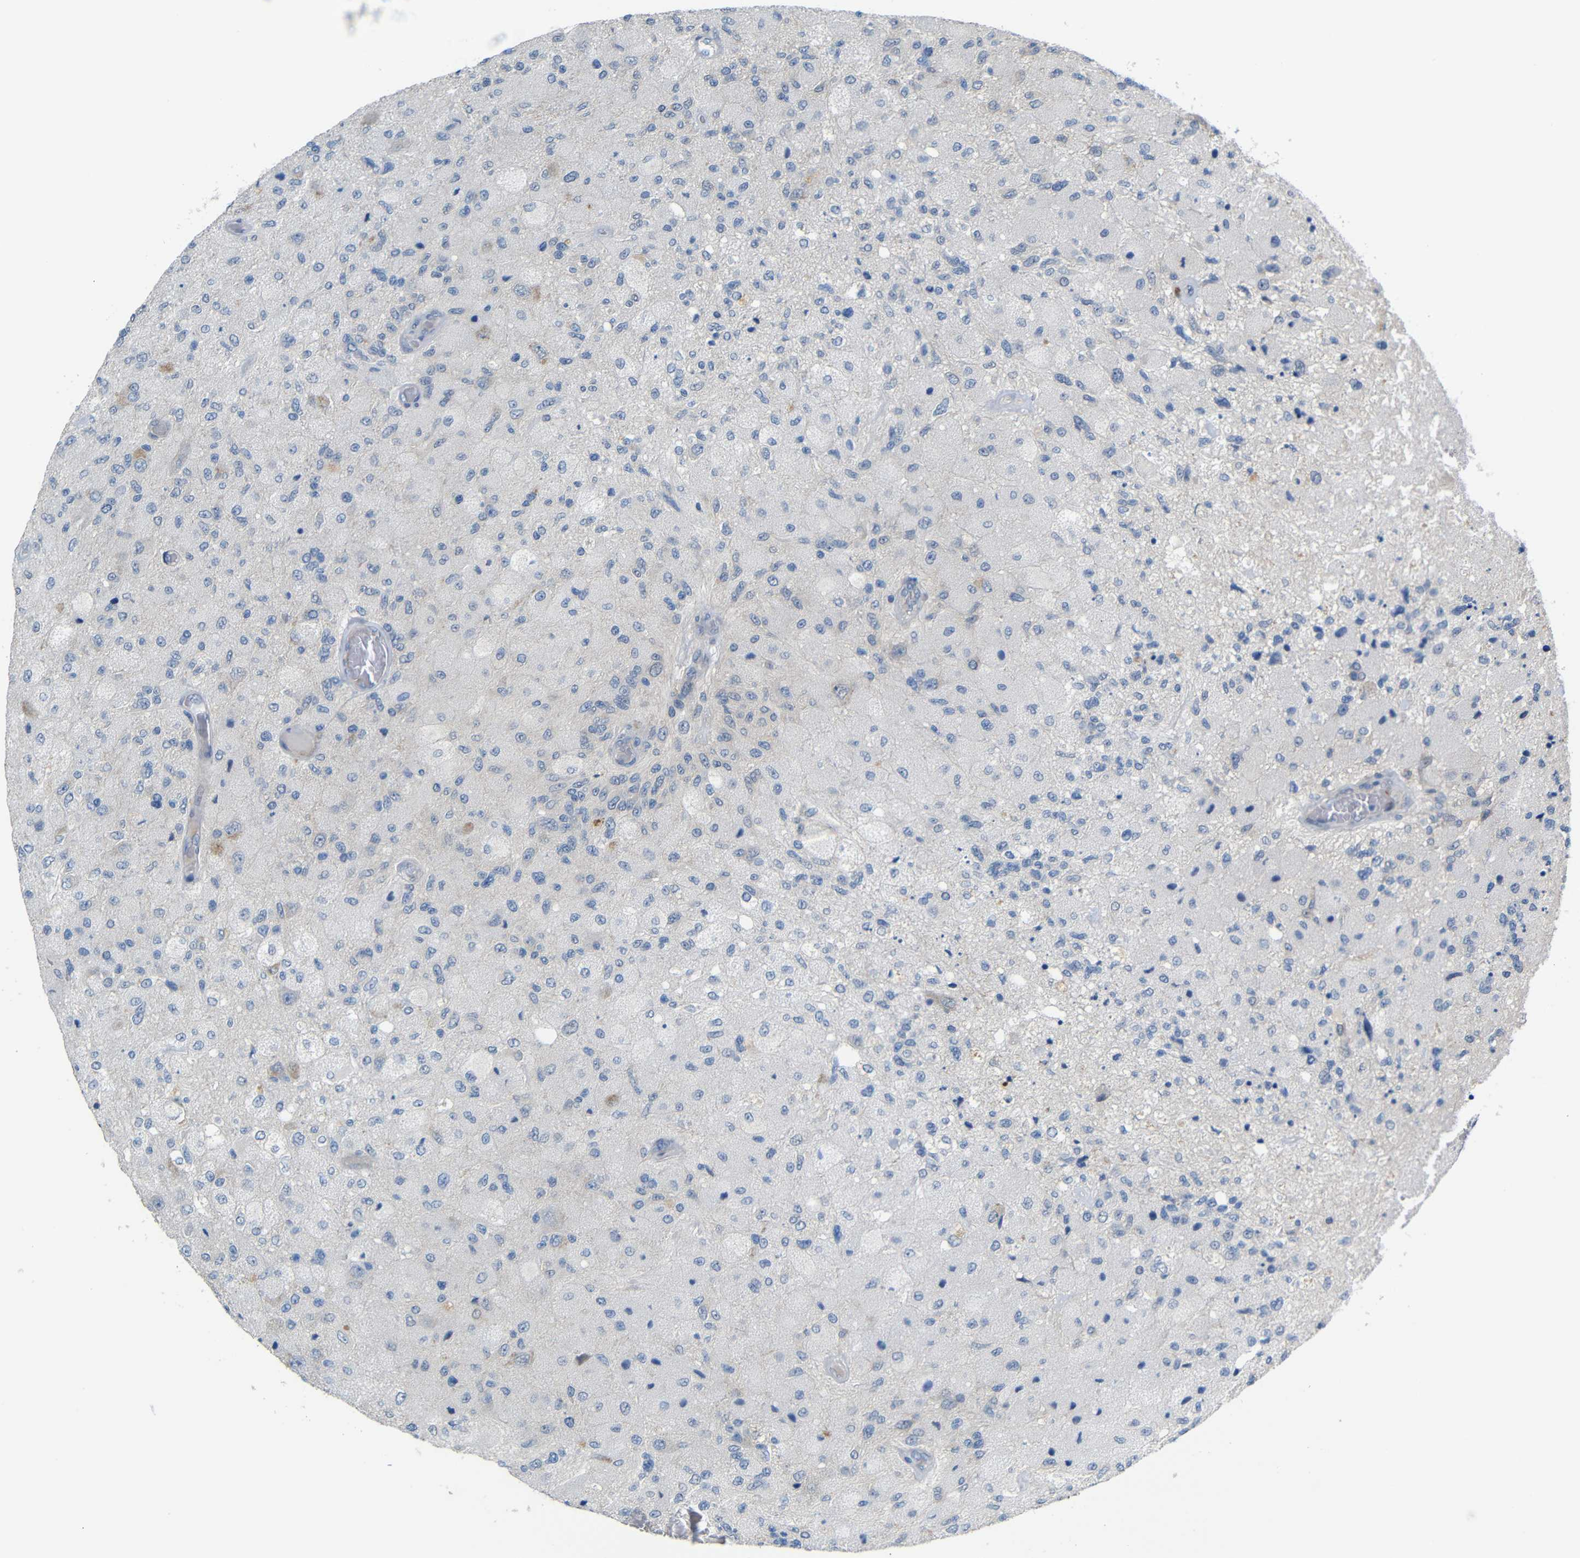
{"staining": {"intensity": "negative", "quantity": "none", "location": "none"}, "tissue": "glioma", "cell_type": "Tumor cells", "image_type": "cancer", "snomed": [{"axis": "morphology", "description": "Normal tissue, NOS"}, {"axis": "morphology", "description": "Glioma, malignant, High grade"}, {"axis": "topography", "description": "Cerebral cortex"}], "caption": "Human malignant glioma (high-grade) stained for a protein using immunohistochemistry (IHC) displays no expression in tumor cells.", "gene": "TBC1D32", "patient": {"sex": "male", "age": 77}}